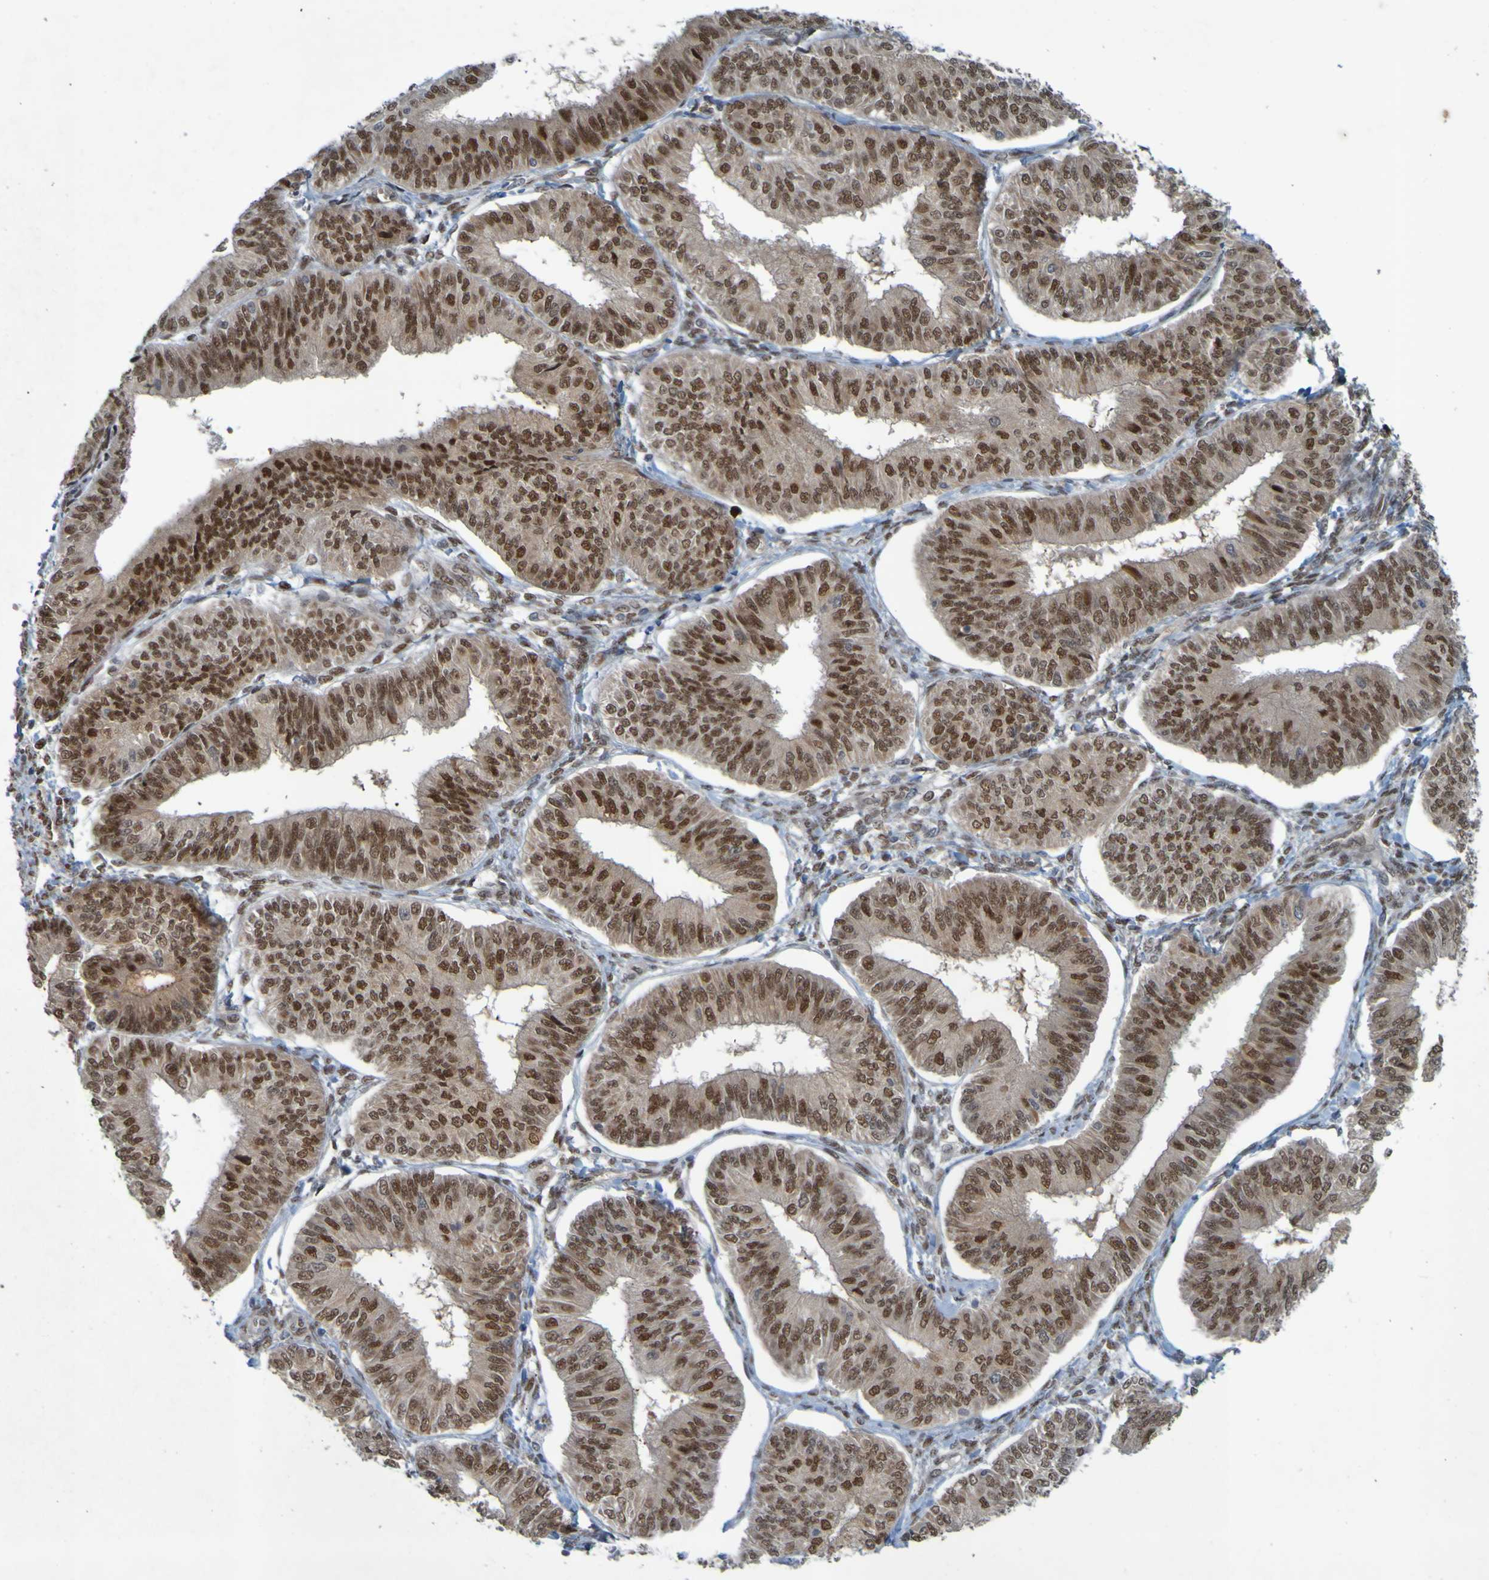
{"staining": {"intensity": "strong", "quantity": ">75%", "location": "cytoplasmic/membranous,nuclear"}, "tissue": "endometrial cancer", "cell_type": "Tumor cells", "image_type": "cancer", "snomed": [{"axis": "morphology", "description": "Adenocarcinoma, NOS"}, {"axis": "topography", "description": "Endometrium"}], "caption": "The micrograph demonstrates a brown stain indicating the presence of a protein in the cytoplasmic/membranous and nuclear of tumor cells in adenocarcinoma (endometrial). Nuclei are stained in blue.", "gene": "MCPH1", "patient": {"sex": "female", "age": 58}}